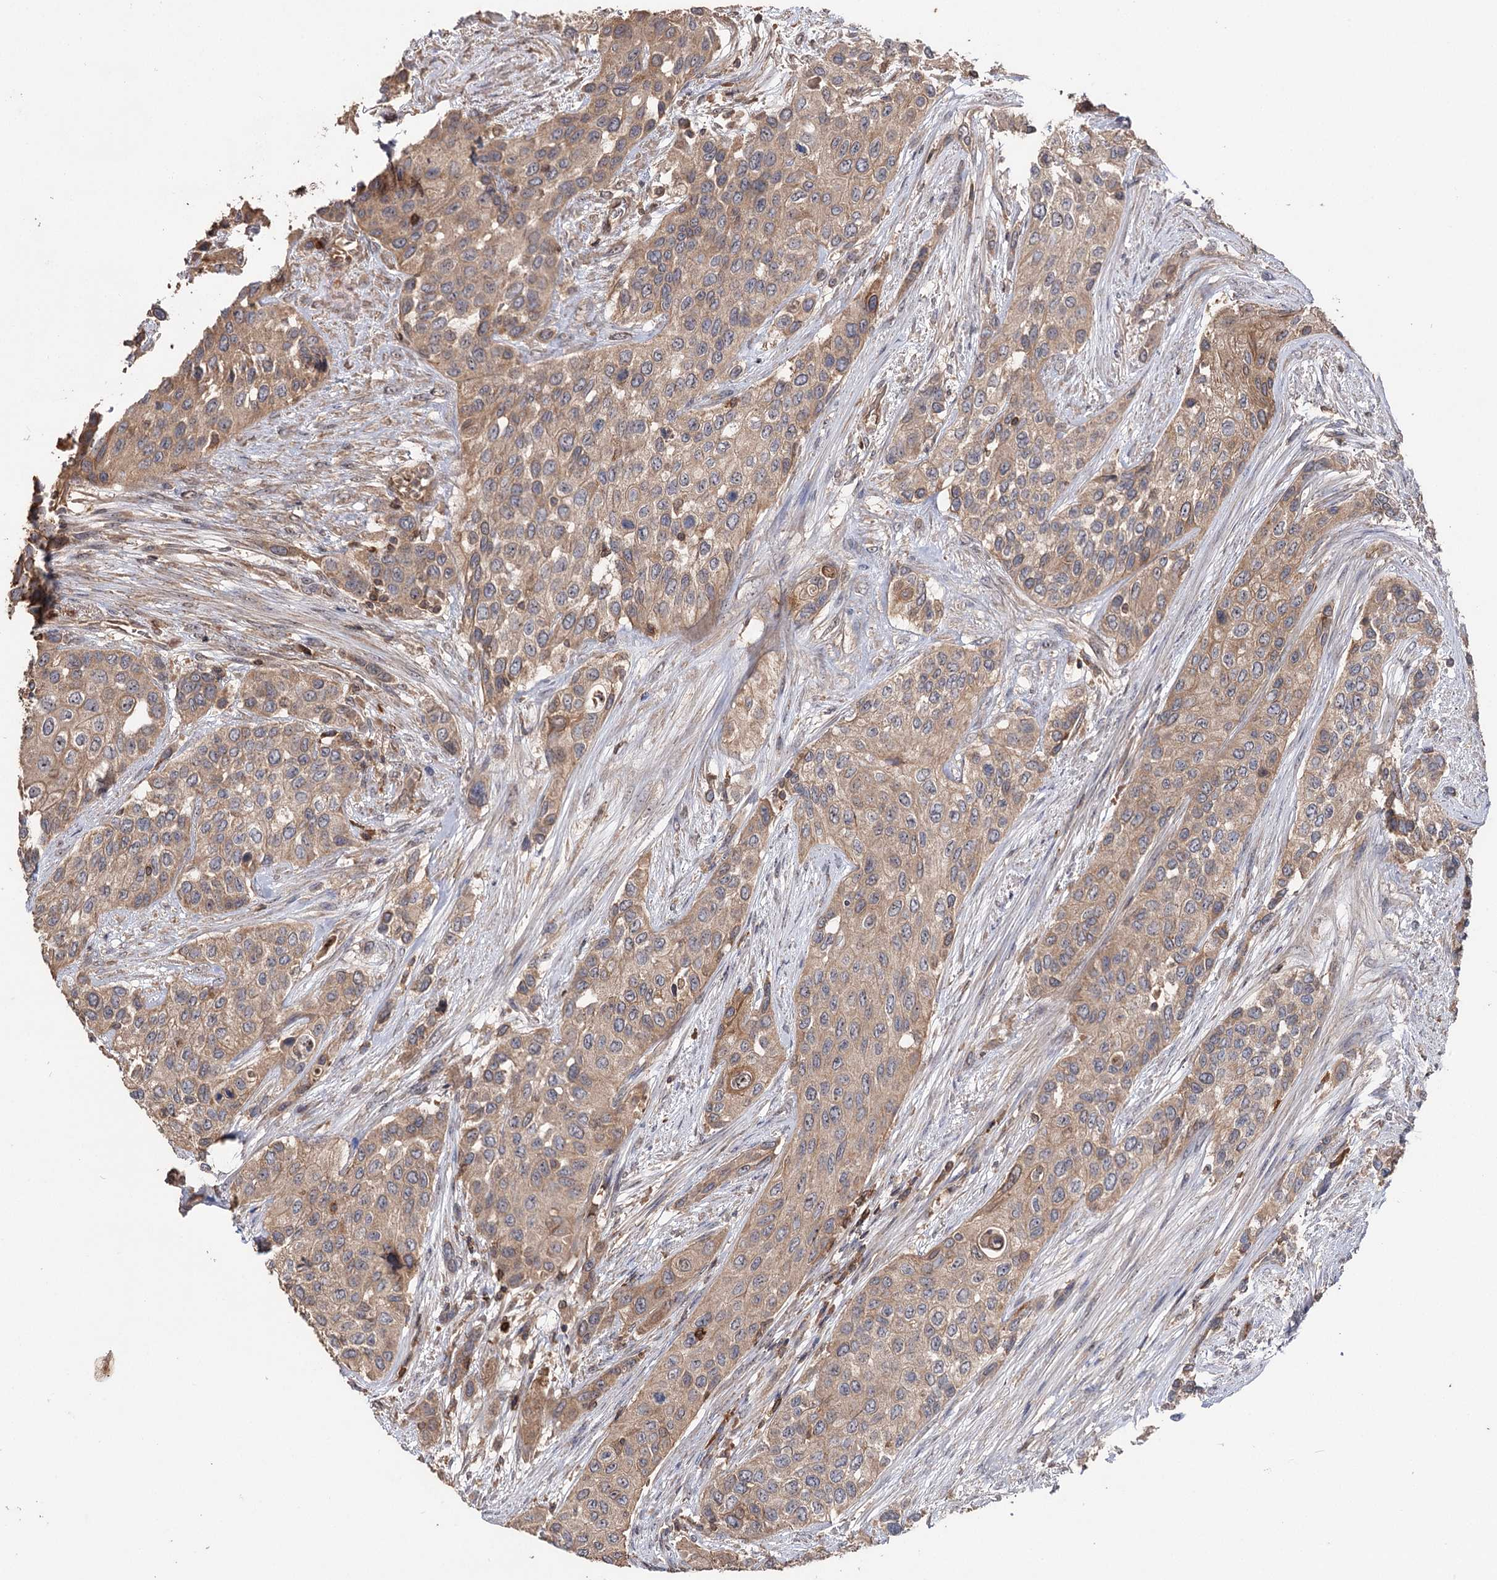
{"staining": {"intensity": "weak", "quantity": ">75%", "location": "cytoplasmic/membranous"}, "tissue": "urothelial cancer", "cell_type": "Tumor cells", "image_type": "cancer", "snomed": [{"axis": "morphology", "description": "Normal tissue, NOS"}, {"axis": "morphology", "description": "Urothelial carcinoma, High grade"}, {"axis": "topography", "description": "Vascular tissue"}, {"axis": "topography", "description": "Urinary bladder"}], "caption": "Urothelial carcinoma (high-grade) stained with IHC exhibits weak cytoplasmic/membranous expression in approximately >75% of tumor cells. (DAB IHC, brown staining for protein, blue staining for nuclei).", "gene": "FAM53B", "patient": {"sex": "female", "age": 56}}